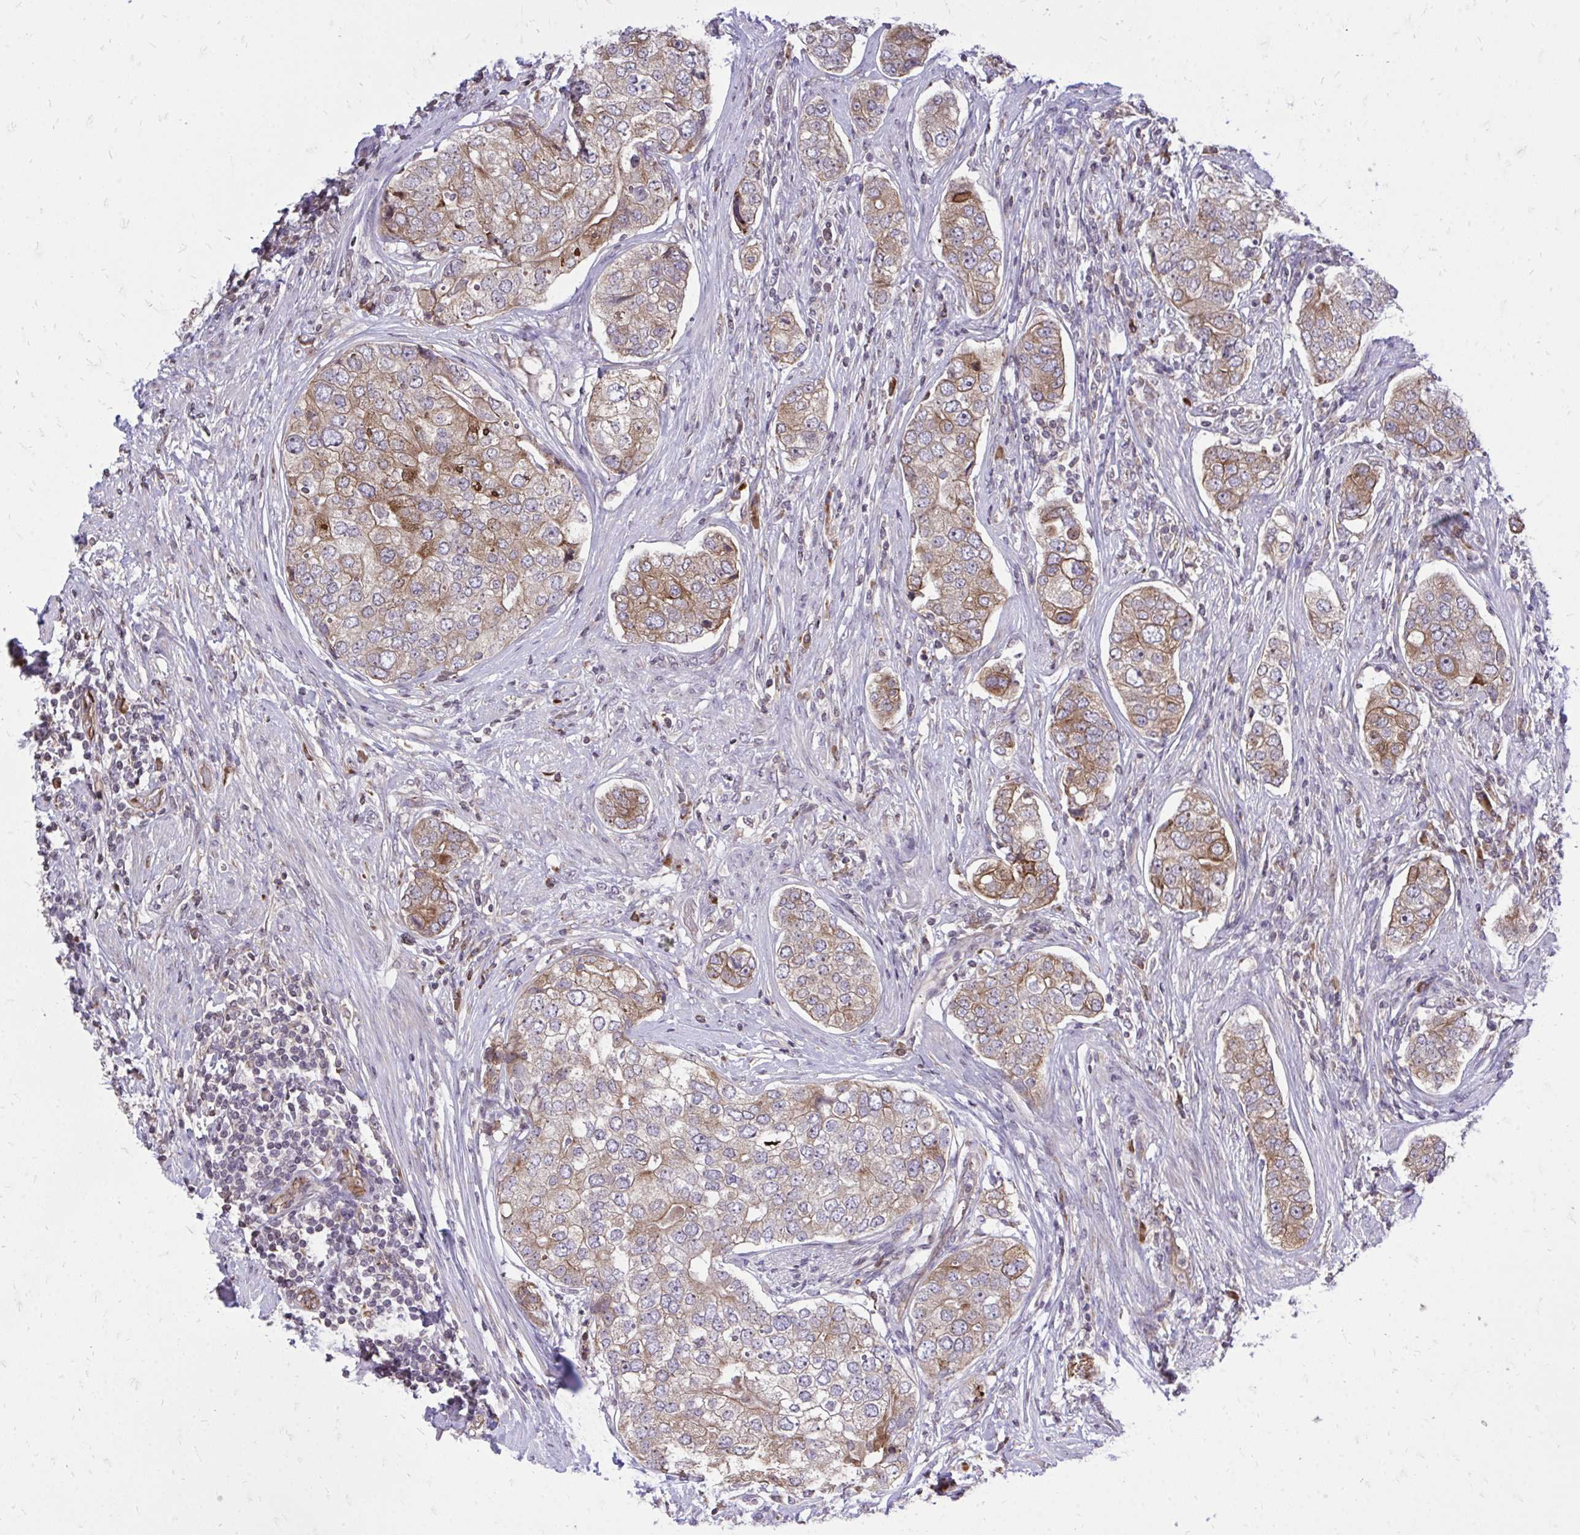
{"staining": {"intensity": "moderate", "quantity": "25%-75%", "location": "cytoplasmic/membranous,nuclear"}, "tissue": "prostate cancer", "cell_type": "Tumor cells", "image_type": "cancer", "snomed": [{"axis": "morphology", "description": "Adenocarcinoma, High grade"}, {"axis": "topography", "description": "Prostate"}], "caption": "Immunohistochemistry (IHC) image of neoplastic tissue: human prostate cancer stained using IHC reveals medium levels of moderate protein expression localized specifically in the cytoplasmic/membranous and nuclear of tumor cells, appearing as a cytoplasmic/membranous and nuclear brown color.", "gene": "METTL9", "patient": {"sex": "male", "age": 60}}